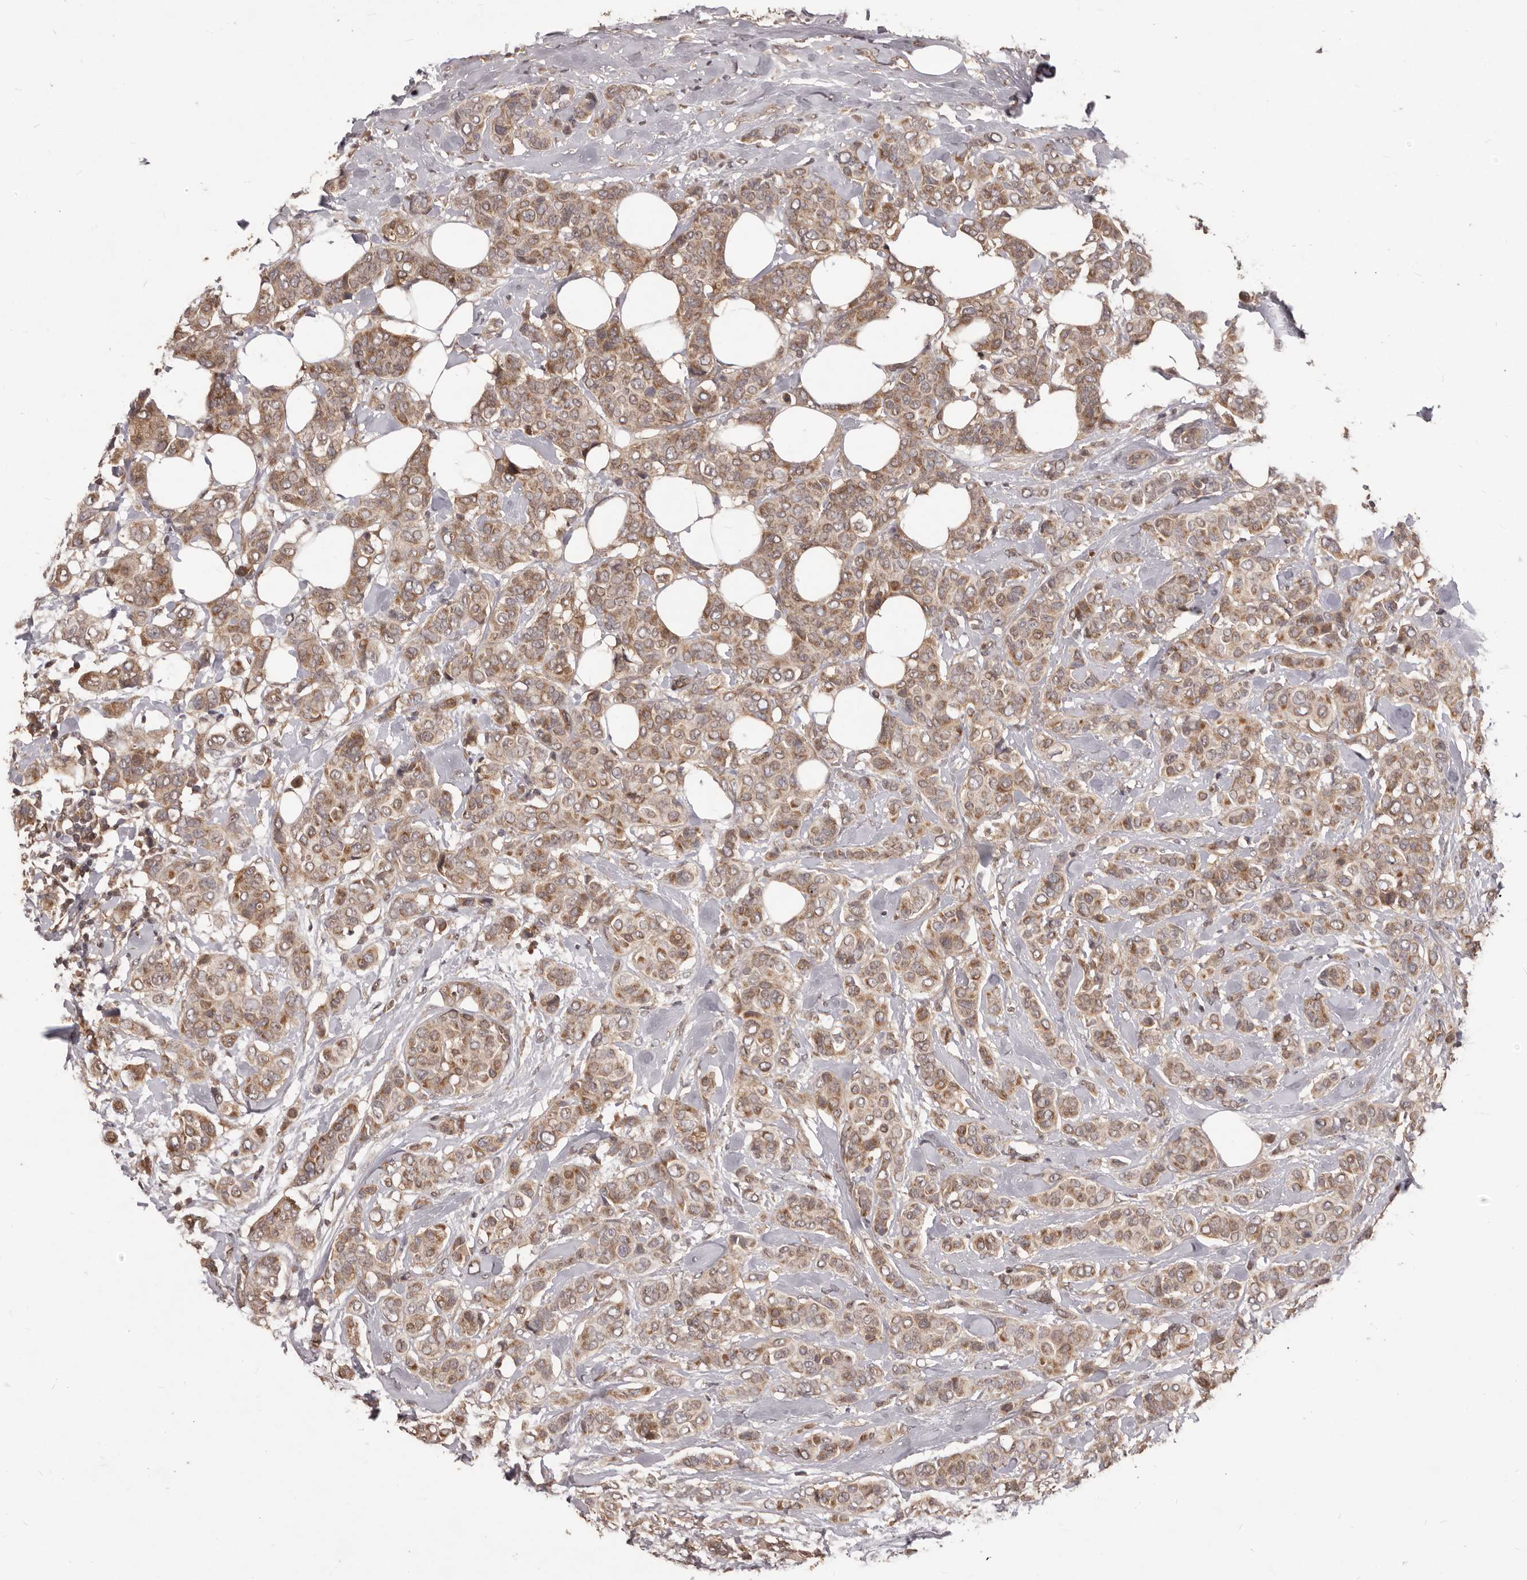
{"staining": {"intensity": "moderate", "quantity": ">75%", "location": "cytoplasmic/membranous"}, "tissue": "breast cancer", "cell_type": "Tumor cells", "image_type": "cancer", "snomed": [{"axis": "morphology", "description": "Lobular carcinoma"}, {"axis": "topography", "description": "Breast"}], "caption": "A histopathology image of breast cancer stained for a protein reveals moderate cytoplasmic/membranous brown staining in tumor cells.", "gene": "MTO1", "patient": {"sex": "female", "age": 51}}